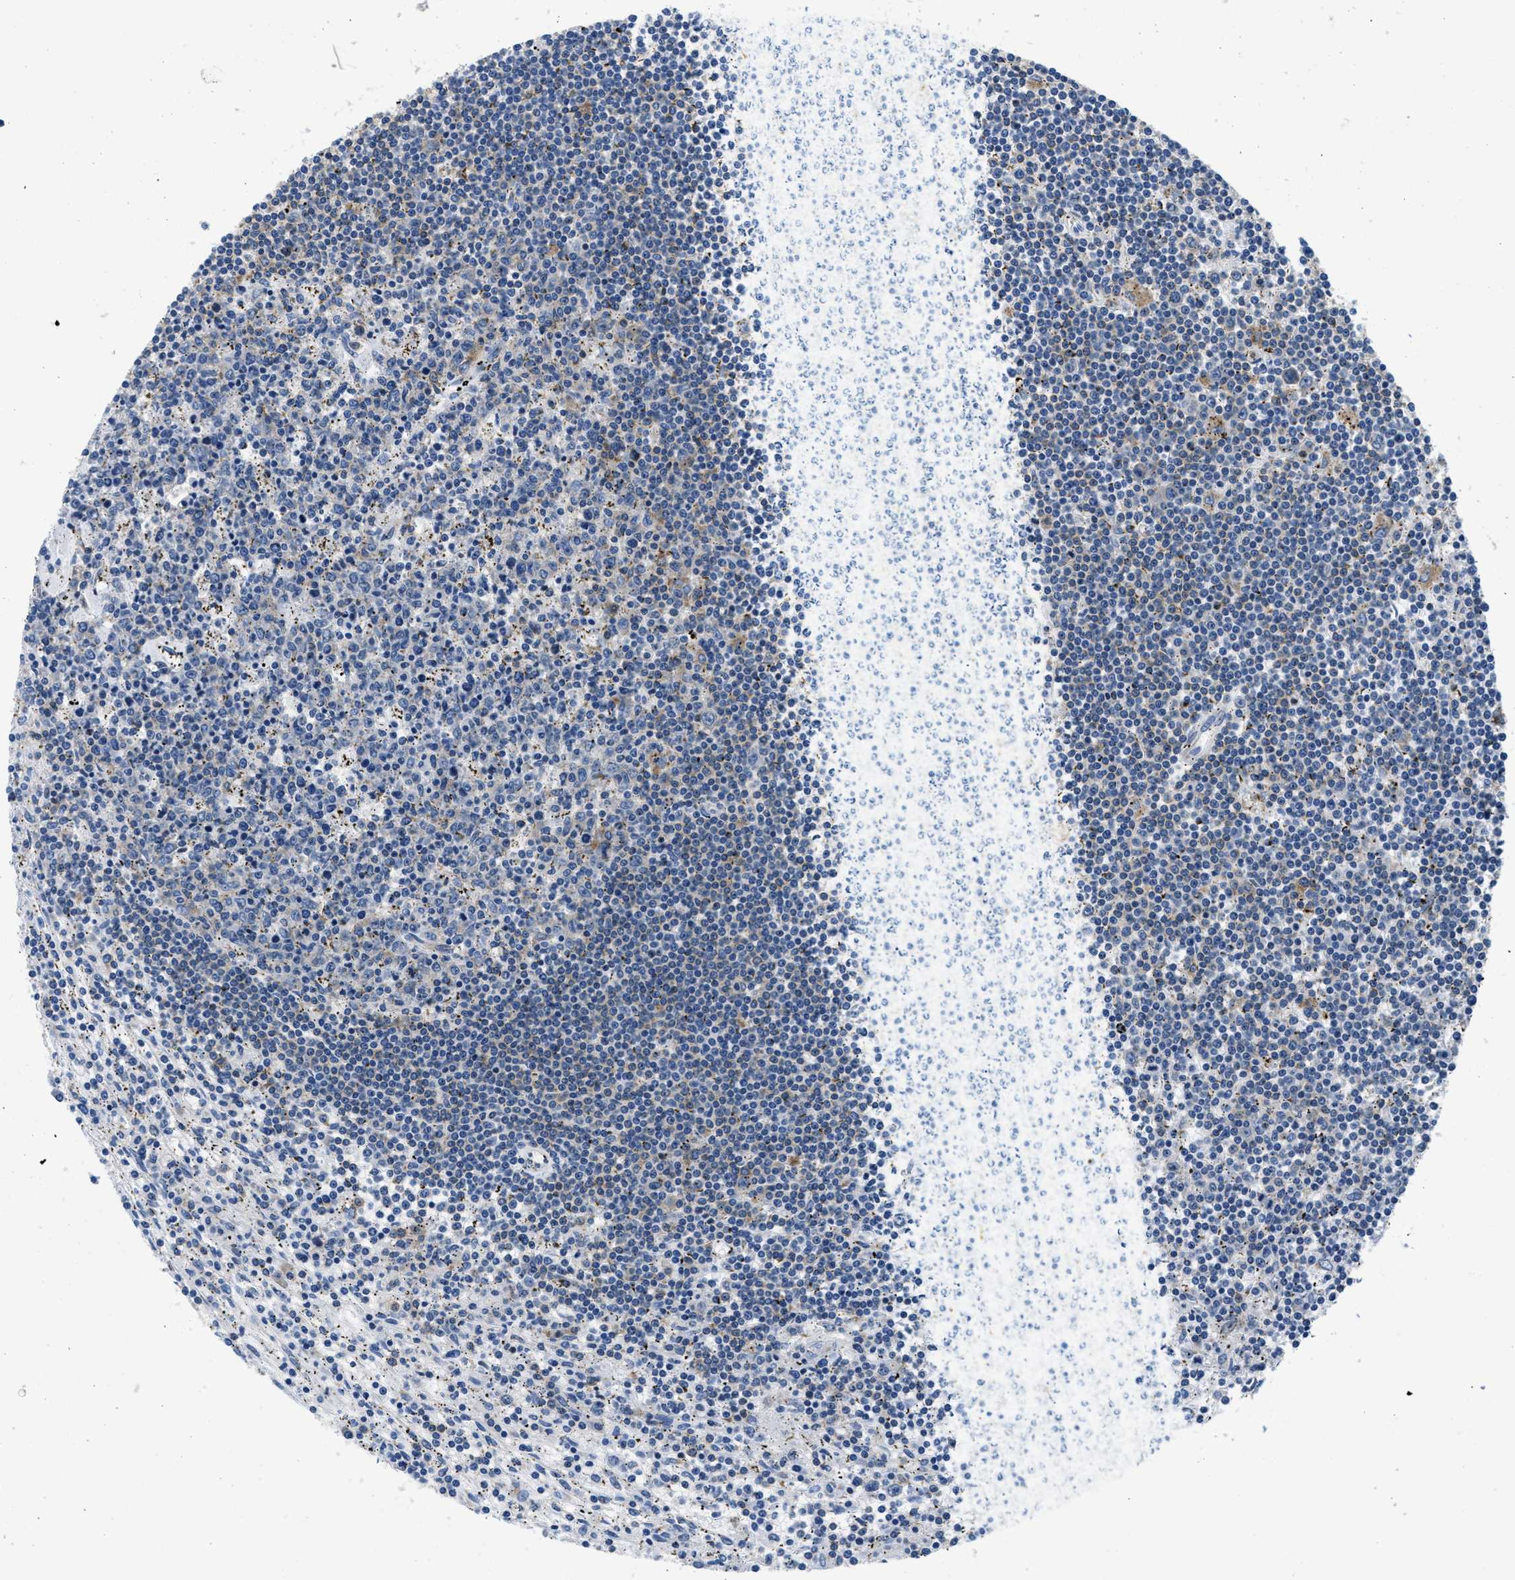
{"staining": {"intensity": "negative", "quantity": "none", "location": "none"}, "tissue": "lymphoma", "cell_type": "Tumor cells", "image_type": "cancer", "snomed": [{"axis": "morphology", "description": "Malignant lymphoma, non-Hodgkin's type, Low grade"}, {"axis": "topography", "description": "Spleen"}], "caption": "Human low-grade malignant lymphoma, non-Hodgkin's type stained for a protein using IHC exhibits no expression in tumor cells.", "gene": "ABCF1", "patient": {"sex": "male", "age": 76}}